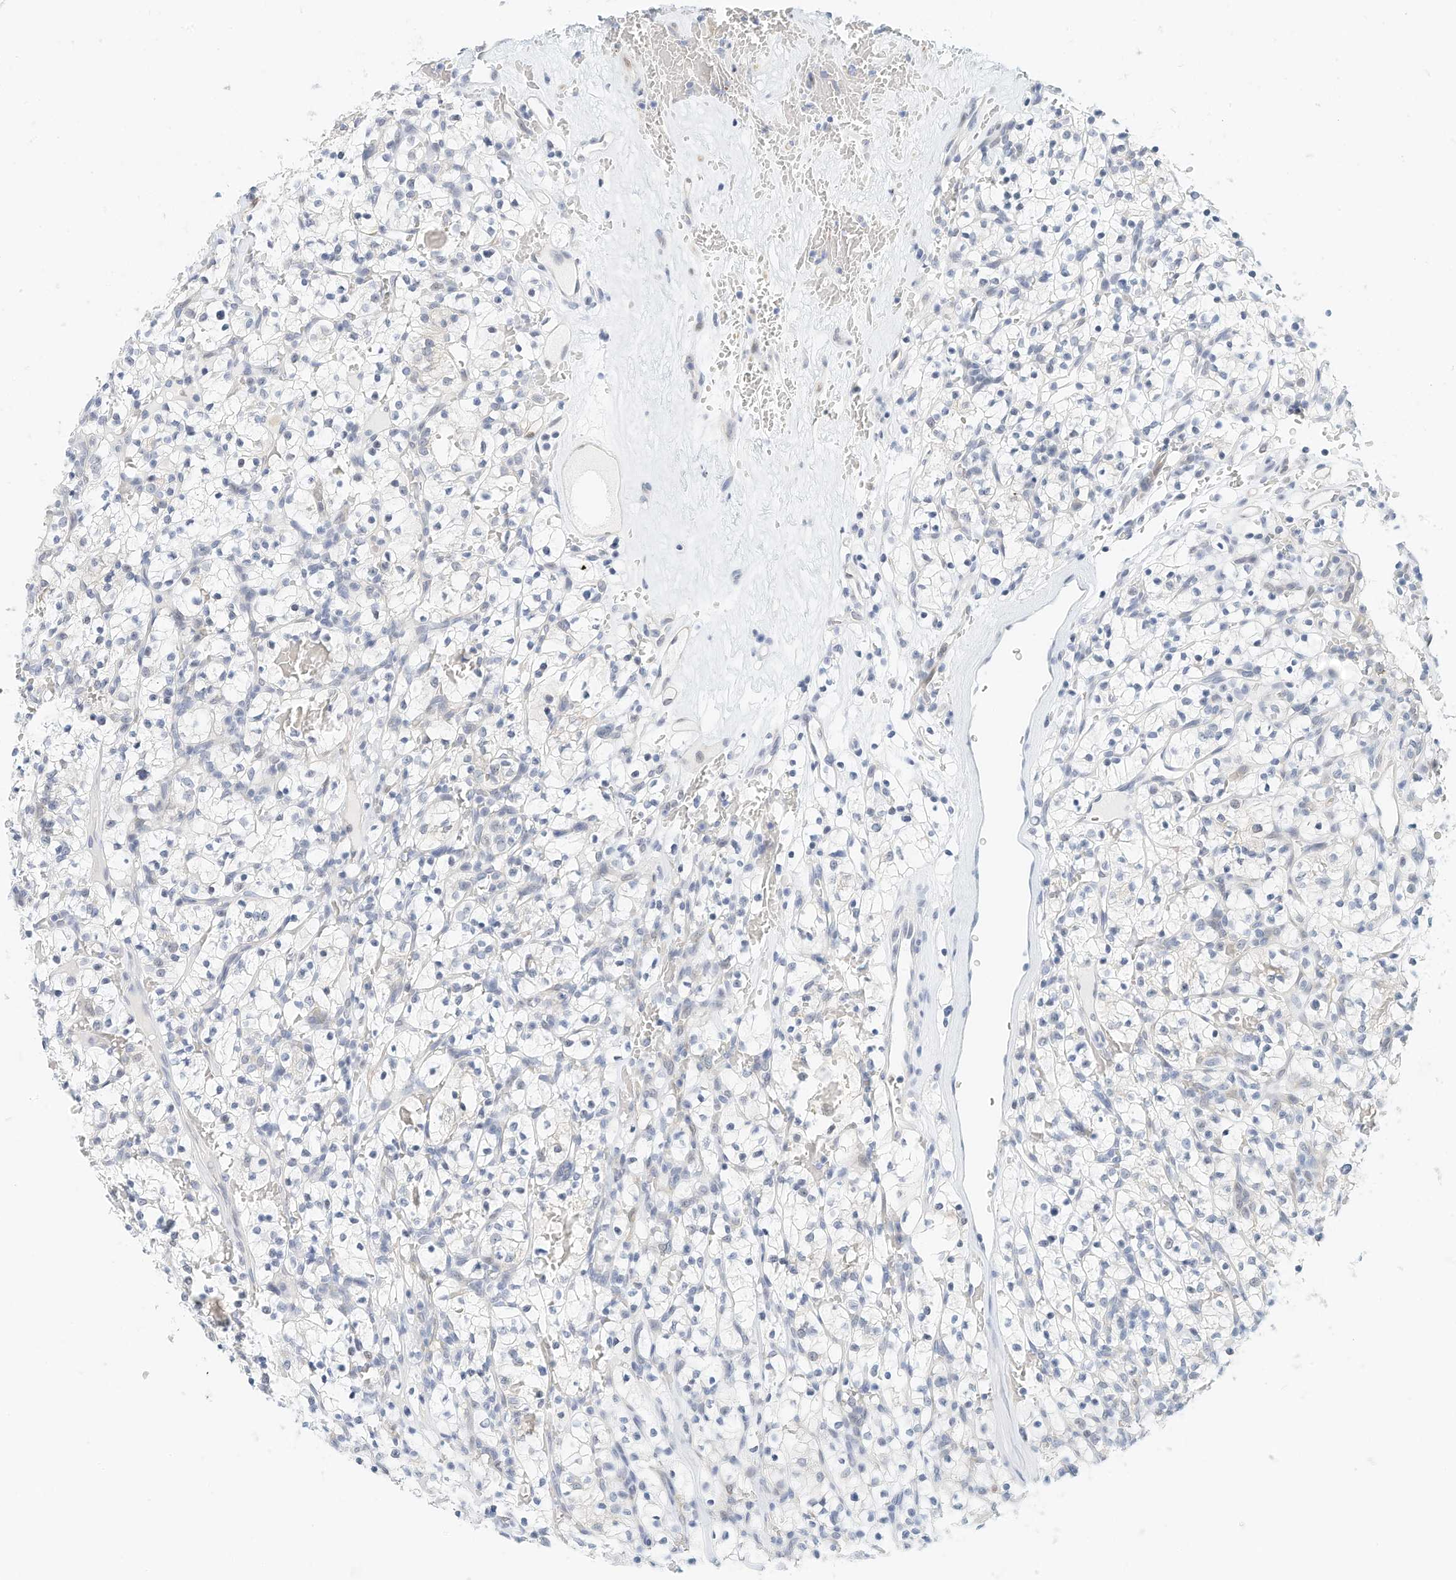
{"staining": {"intensity": "negative", "quantity": "none", "location": "none"}, "tissue": "renal cancer", "cell_type": "Tumor cells", "image_type": "cancer", "snomed": [{"axis": "morphology", "description": "Adenocarcinoma, NOS"}, {"axis": "topography", "description": "Kidney"}], "caption": "Immunohistochemical staining of human renal cancer reveals no significant positivity in tumor cells.", "gene": "ARHGAP28", "patient": {"sex": "female", "age": 57}}